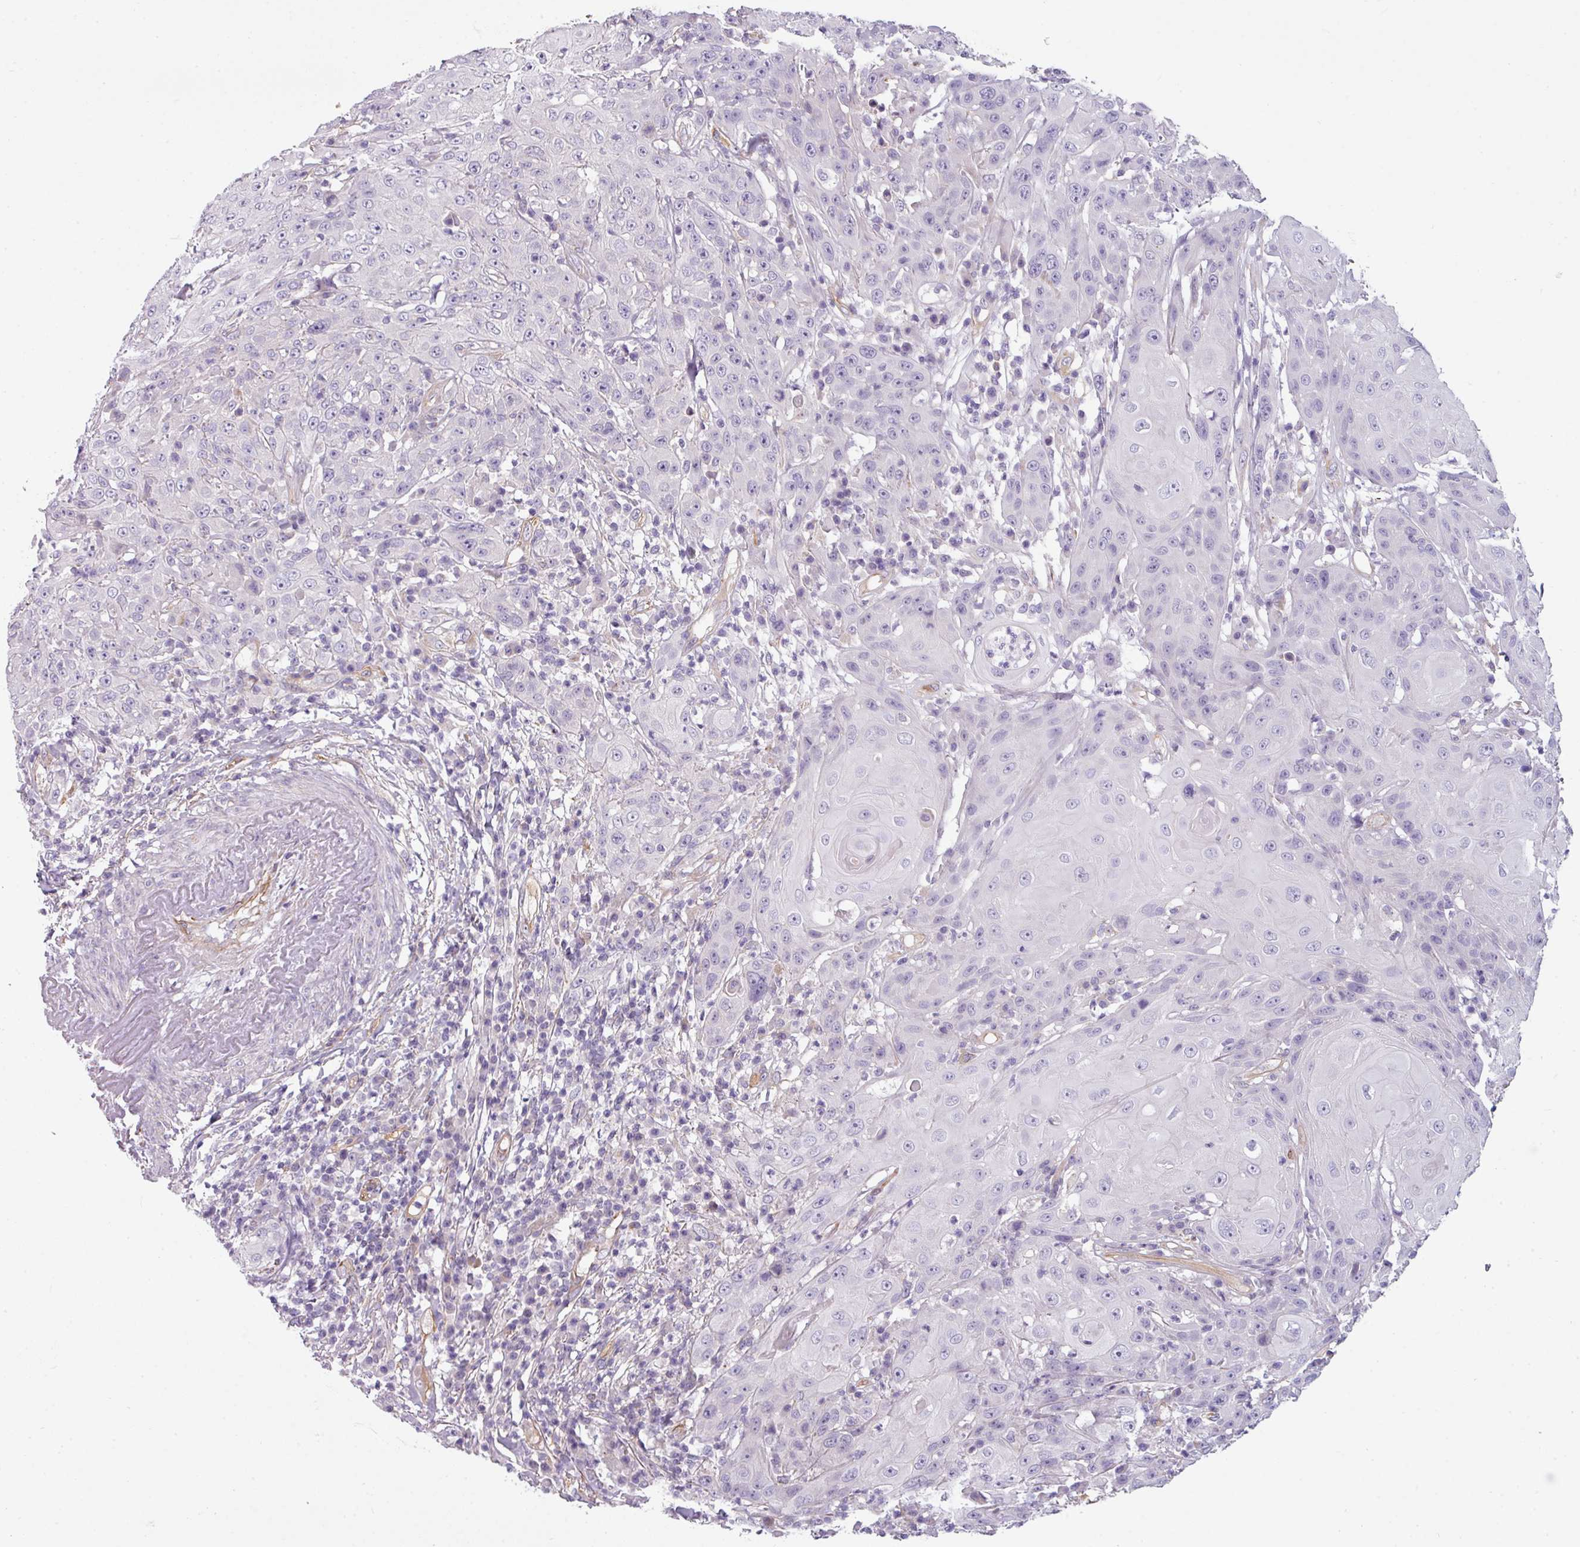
{"staining": {"intensity": "negative", "quantity": "none", "location": "none"}, "tissue": "head and neck cancer", "cell_type": "Tumor cells", "image_type": "cancer", "snomed": [{"axis": "morphology", "description": "Squamous cell carcinoma, NOS"}, {"axis": "topography", "description": "Skin"}, {"axis": "topography", "description": "Head-Neck"}], "caption": "An image of head and neck squamous cell carcinoma stained for a protein demonstrates no brown staining in tumor cells.", "gene": "BUD23", "patient": {"sex": "male", "age": 80}}